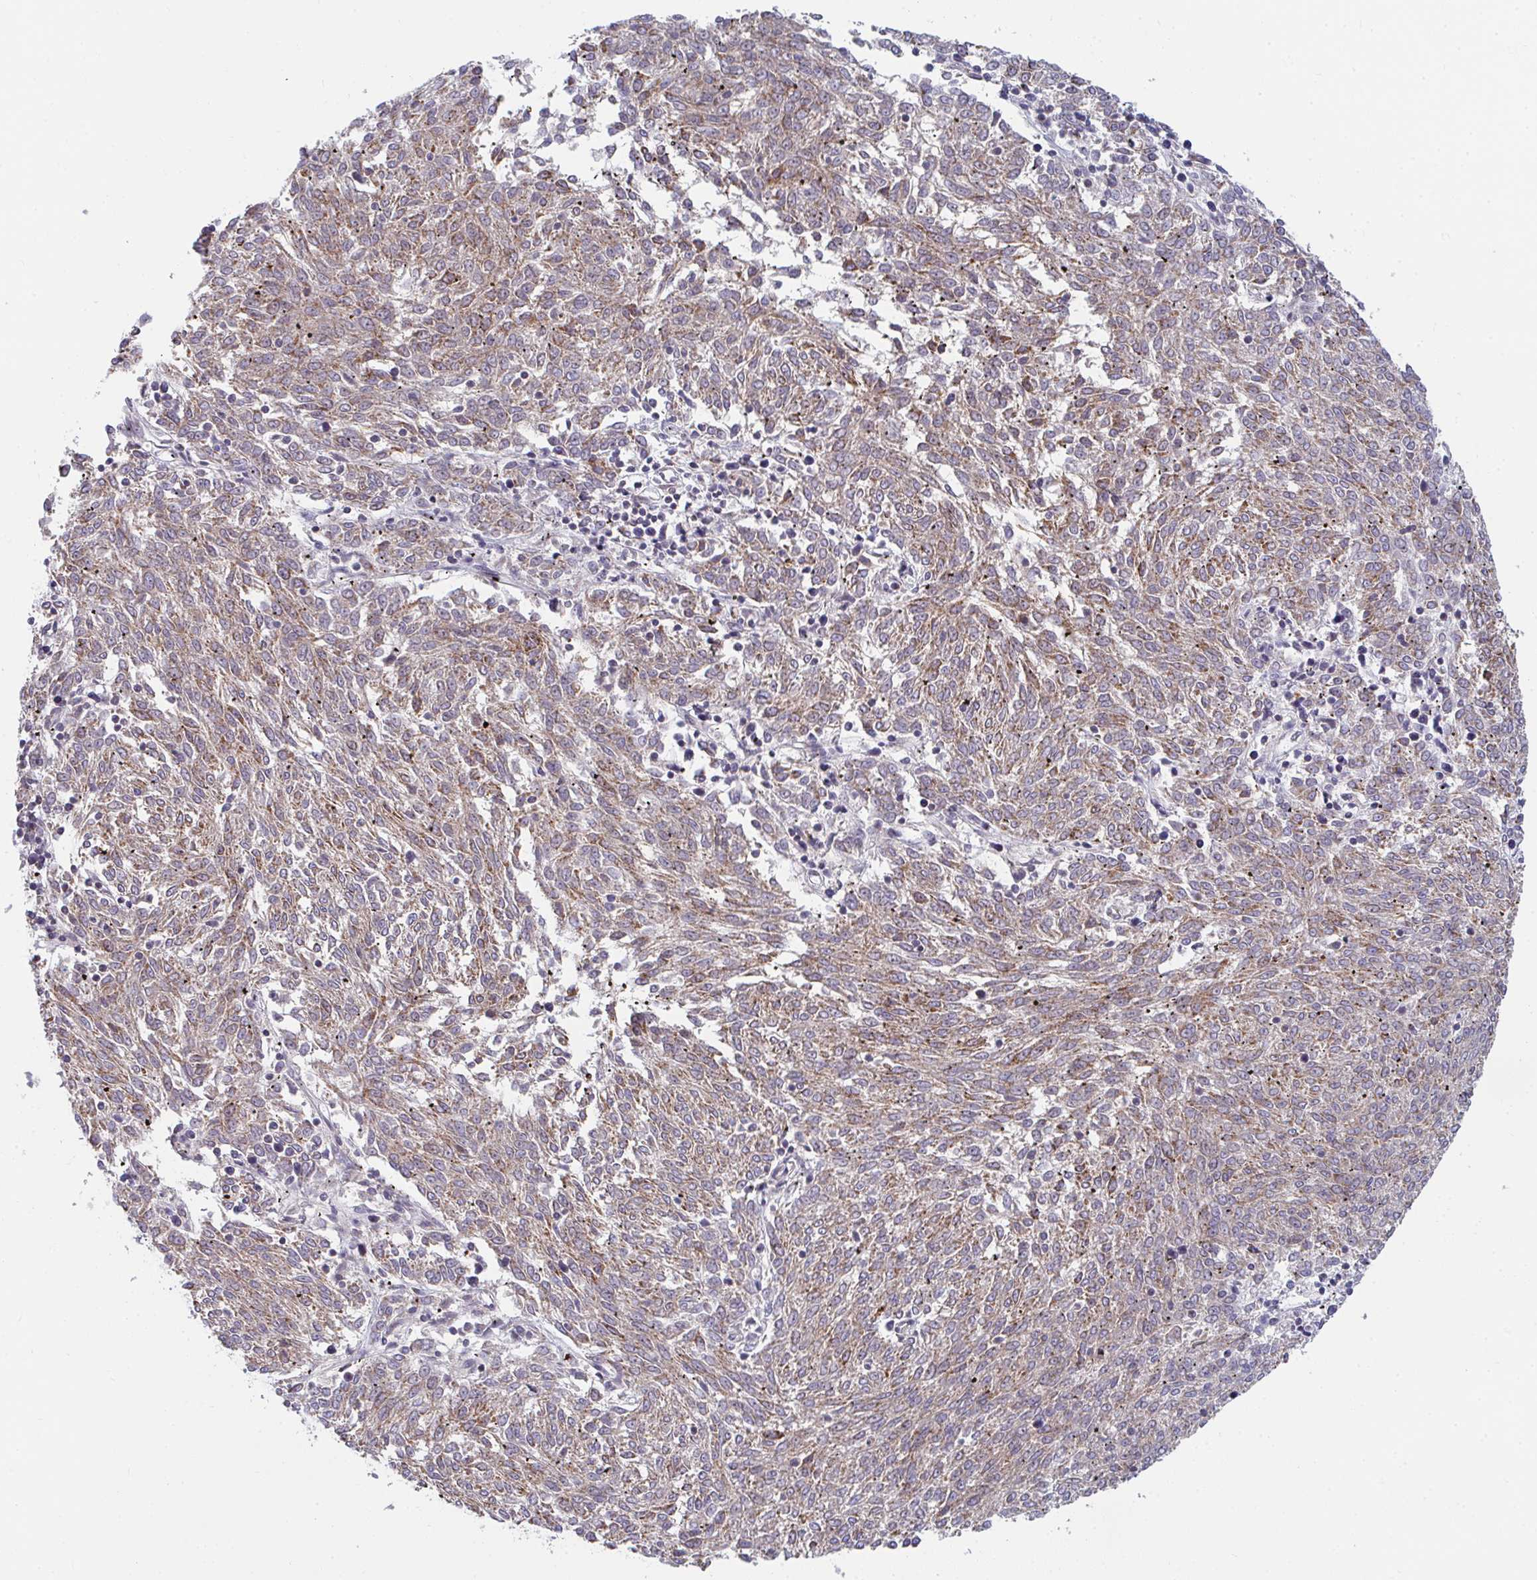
{"staining": {"intensity": "moderate", "quantity": ">75%", "location": "cytoplasmic/membranous"}, "tissue": "melanoma", "cell_type": "Tumor cells", "image_type": "cancer", "snomed": [{"axis": "morphology", "description": "Malignant melanoma, NOS"}, {"axis": "topography", "description": "Skin"}], "caption": "Malignant melanoma stained with DAB (3,3'-diaminobenzidine) IHC displays medium levels of moderate cytoplasmic/membranous positivity in about >75% of tumor cells.", "gene": "EIF1AD", "patient": {"sex": "female", "age": 72}}